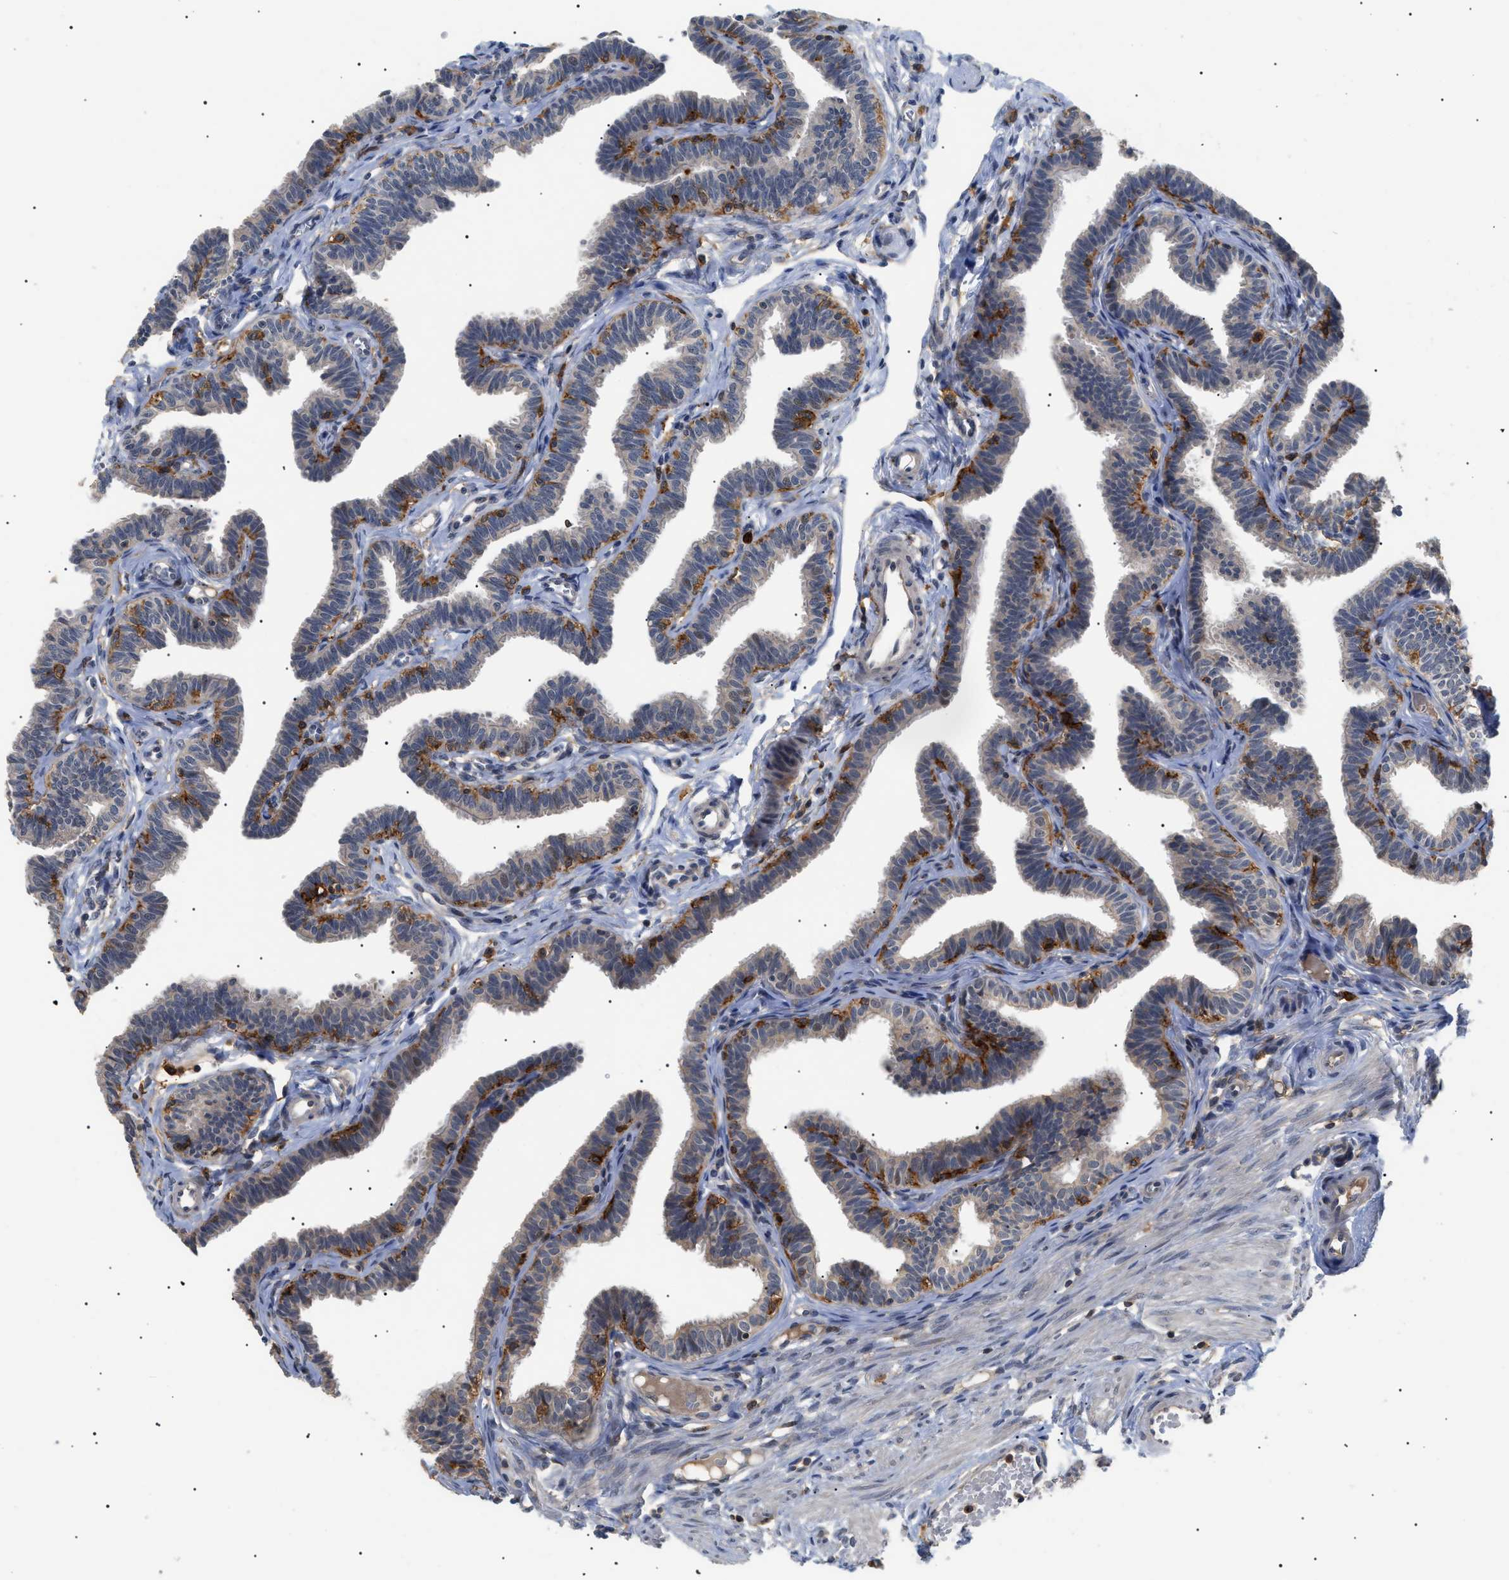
{"staining": {"intensity": "negative", "quantity": "none", "location": "none"}, "tissue": "fallopian tube", "cell_type": "Glandular cells", "image_type": "normal", "snomed": [{"axis": "morphology", "description": "Normal tissue, NOS"}, {"axis": "topography", "description": "Fallopian tube"}, {"axis": "topography", "description": "Ovary"}], "caption": "Immunohistochemical staining of unremarkable human fallopian tube shows no significant positivity in glandular cells. The staining was performed using DAB to visualize the protein expression in brown, while the nuclei were stained in blue with hematoxylin (Magnification: 20x).", "gene": "CD300A", "patient": {"sex": "female", "age": 23}}